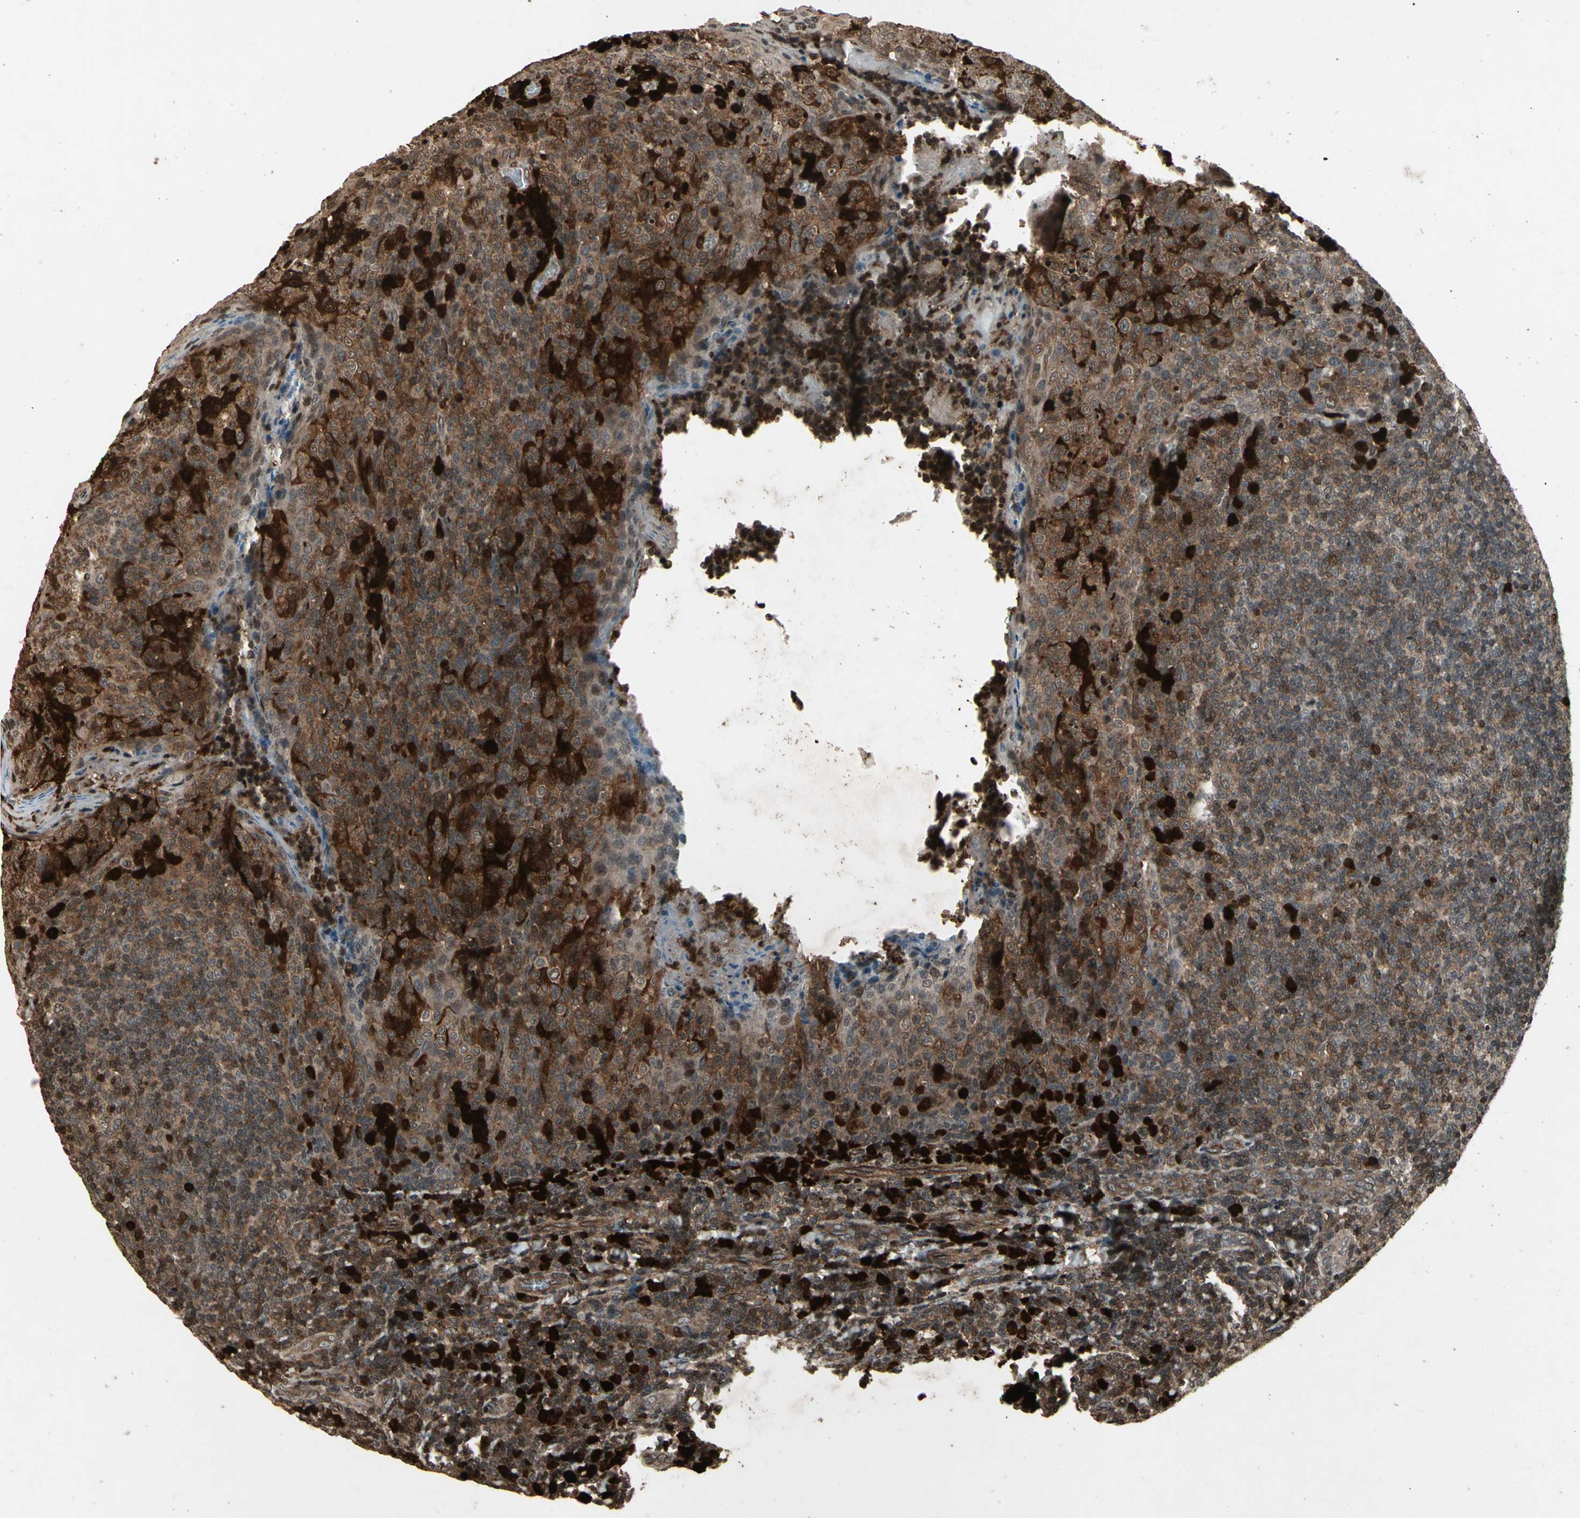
{"staining": {"intensity": "weak", "quantity": ">75%", "location": "cytoplasmic/membranous"}, "tissue": "tonsil", "cell_type": "Germinal center cells", "image_type": "normal", "snomed": [{"axis": "morphology", "description": "Normal tissue, NOS"}, {"axis": "topography", "description": "Tonsil"}], "caption": "A high-resolution image shows immunohistochemistry (IHC) staining of benign tonsil, which demonstrates weak cytoplasmic/membranous positivity in approximately >75% of germinal center cells.", "gene": "GLRX", "patient": {"sex": "male", "age": 17}}